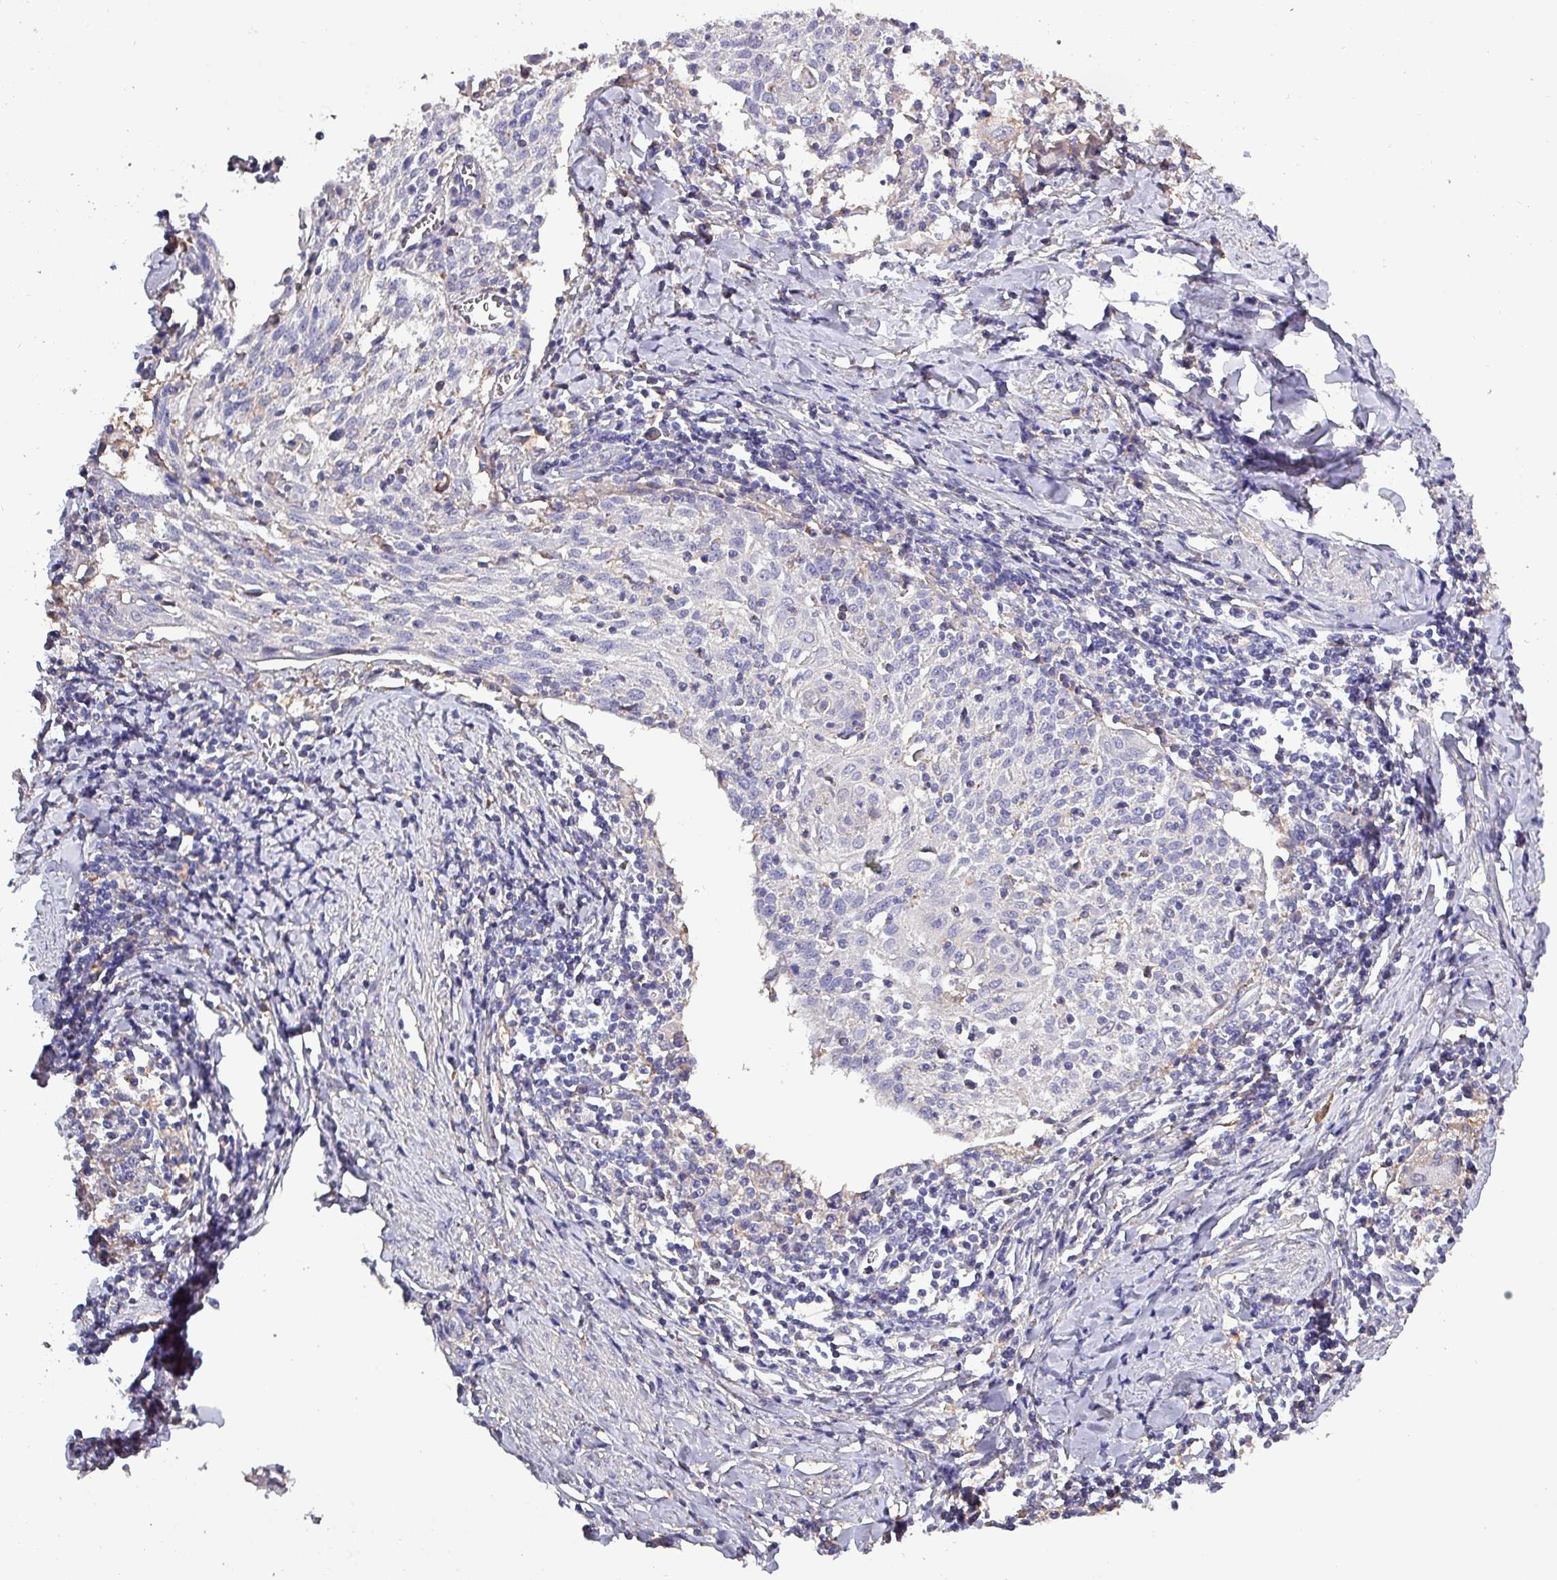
{"staining": {"intensity": "negative", "quantity": "none", "location": "none"}, "tissue": "cervical cancer", "cell_type": "Tumor cells", "image_type": "cancer", "snomed": [{"axis": "morphology", "description": "Squamous cell carcinoma, NOS"}, {"axis": "topography", "description": "Cervix"}], "caption": "Protein analysis of squamous cell carcinoma (cervical) shows no significant staining in tumor cells.", "gene": "HTRA4", "patient": {"sex": "female", "age": 52}}